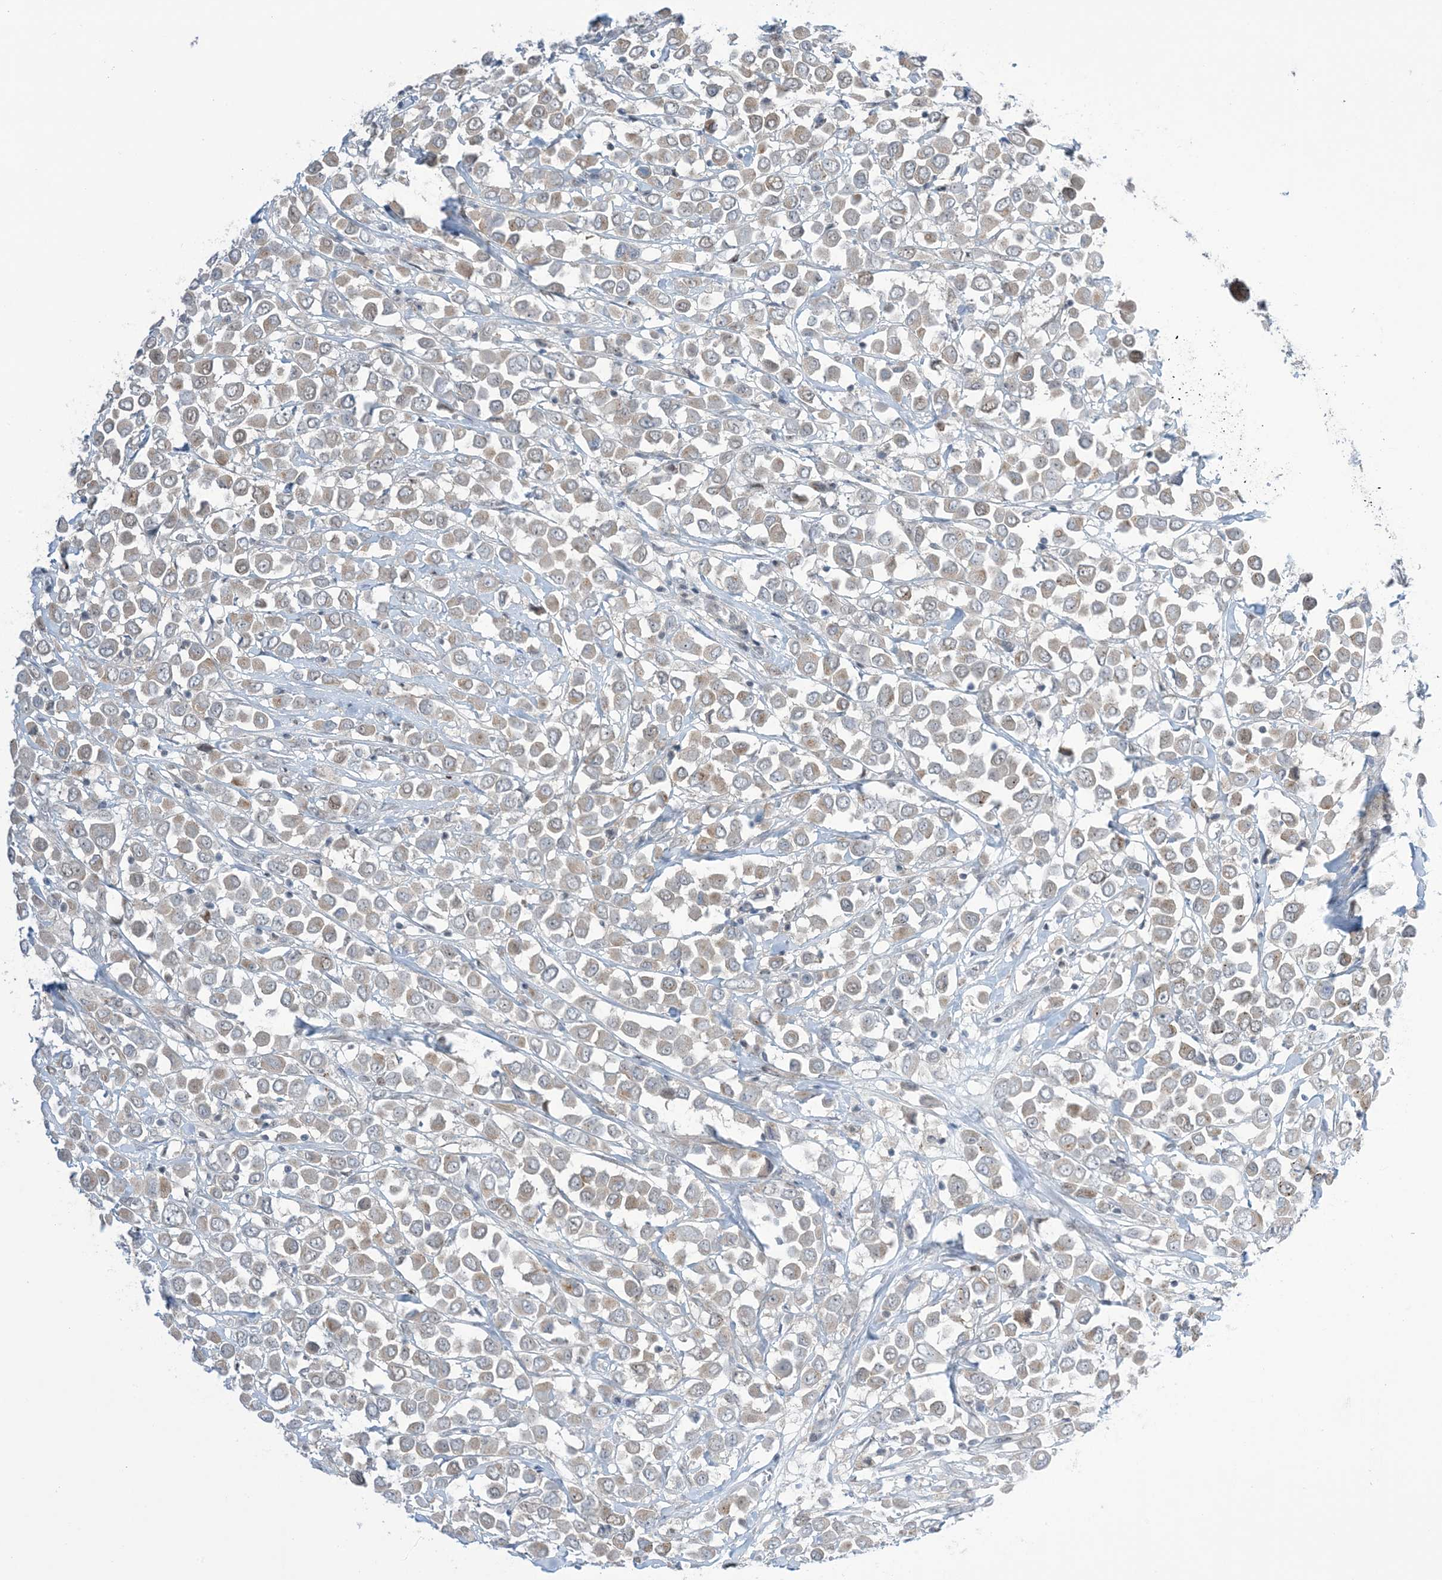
{"staining": {"intensity": "weak", "quantity": "25%-75%", "location": "cytoplasmic/membranous"}, "tissue": "breast cancer", "cell_type": "Tumor cells", "image_type": "cancer", "snomed": [{"axis": "morphology", "description": "Duct carcinoma"}, {"axis": "topography", "description": "Breast"}], "caption": "Breast cancer stained for a protein reveals weak cytoplasmic/membranous positivity in tumor cells. (Stains: DAB in brown, nuclei in blue, Microscopy: brightfield microscopy at high magnification).", "gene": "TFPT", "patient": {"sex": "female", "age": 61}}